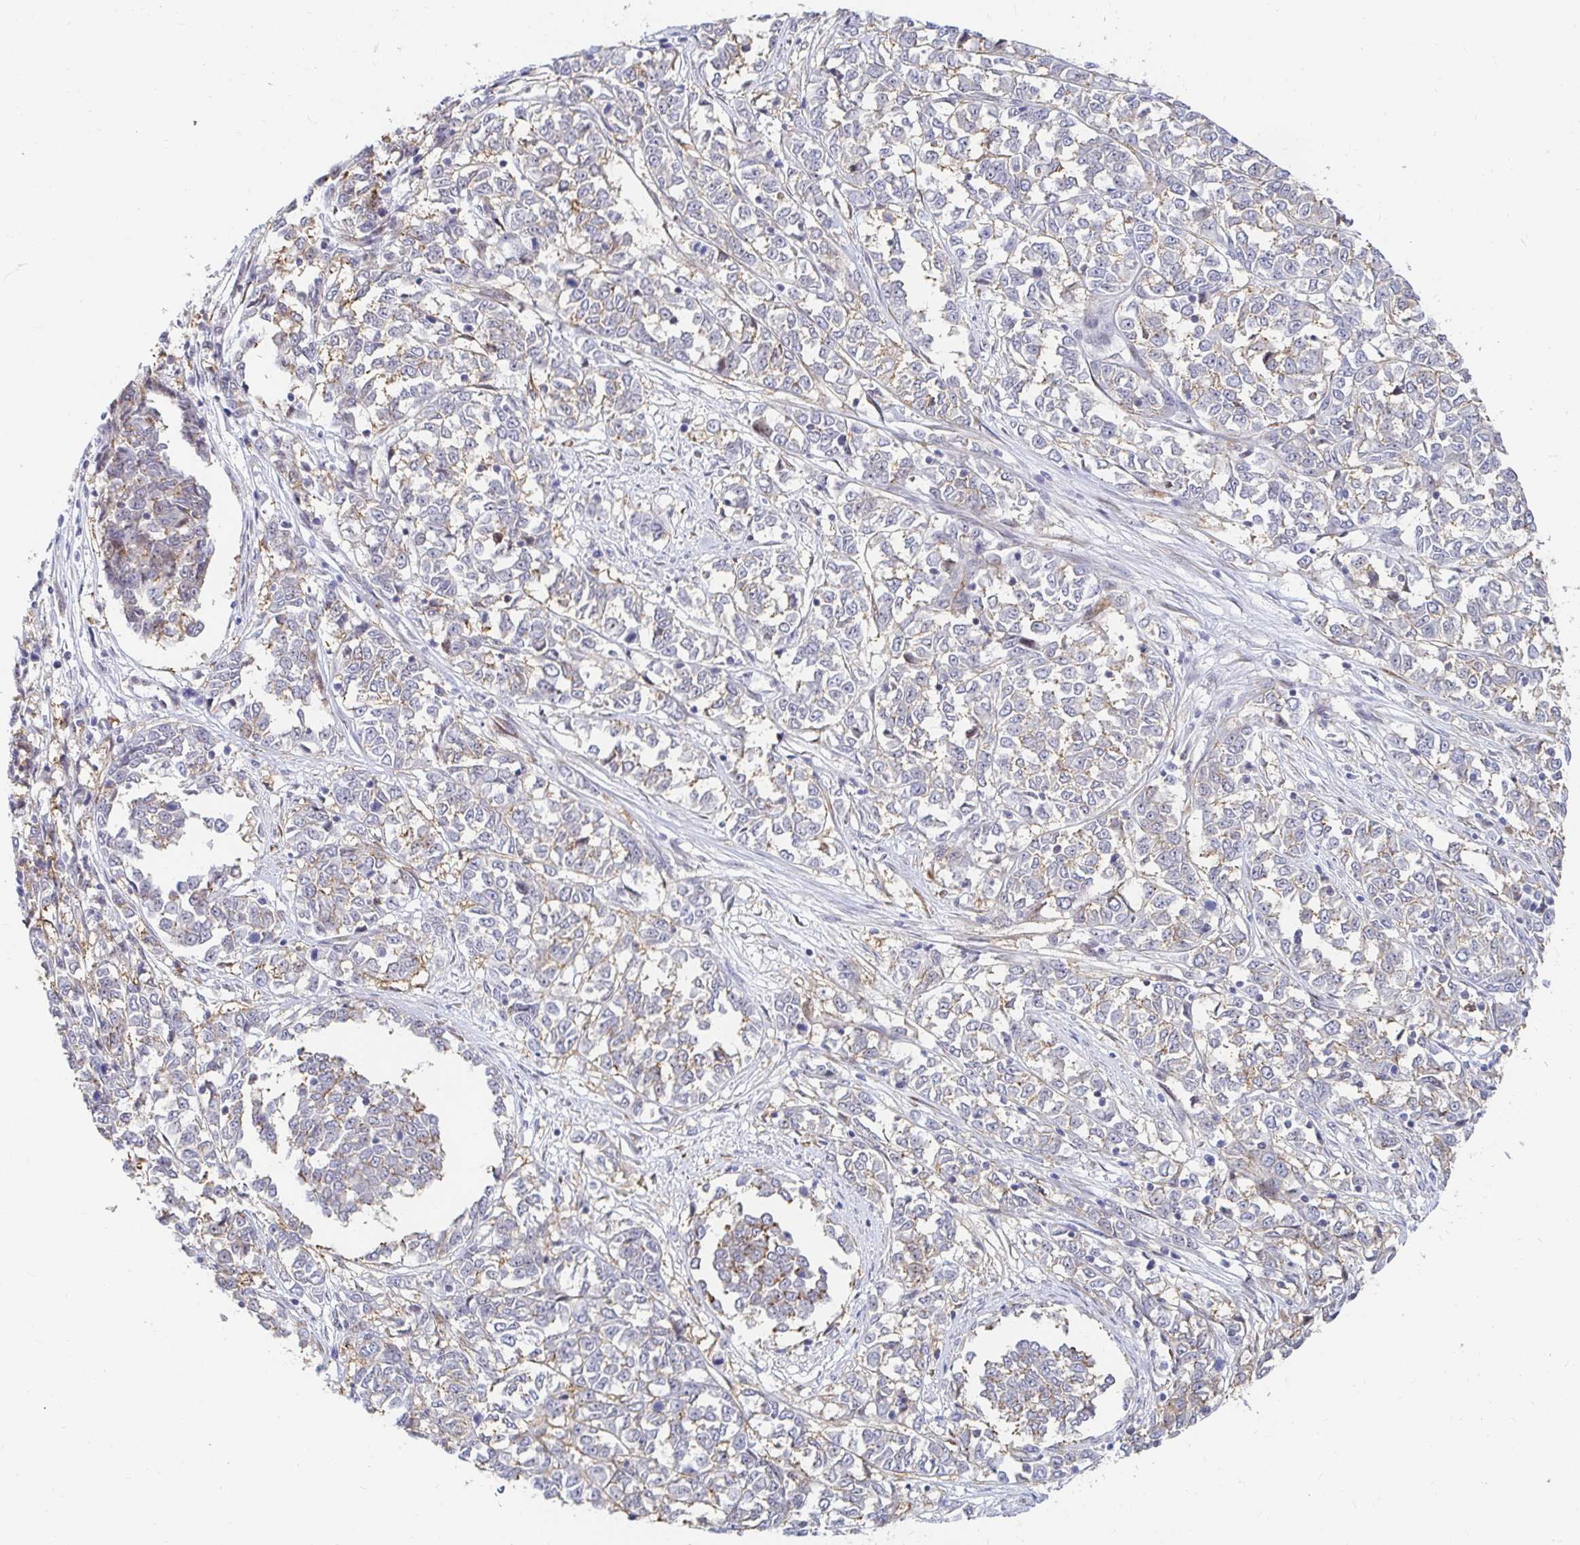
{"staining": {"intensity": "weak", "quantity": "<25%", "location": "cytoplasmic/membranous"}, "tissue": "melanoma", "cell_type": "Tumor cells", "image_type": "cancer", "snomed": [{"axis": "morphology", "description": "Malignant melanoma, NOS"}, {"axis": "topography", "description": "Skin"}], "caption": "The immunohistochemistry (IHC) photomicrograph has no significant positivity in tumor cells of malignant melanoma tissue. Brightfield microscopy of immunohistochemistry (IHC) stained with DAB (3,3'-diaminobenzidine) (brown) and hematoxylin (blue), captured at high magnification.", "gene": "COL28A1", "patient": {"sex": "female", "age": 72}}